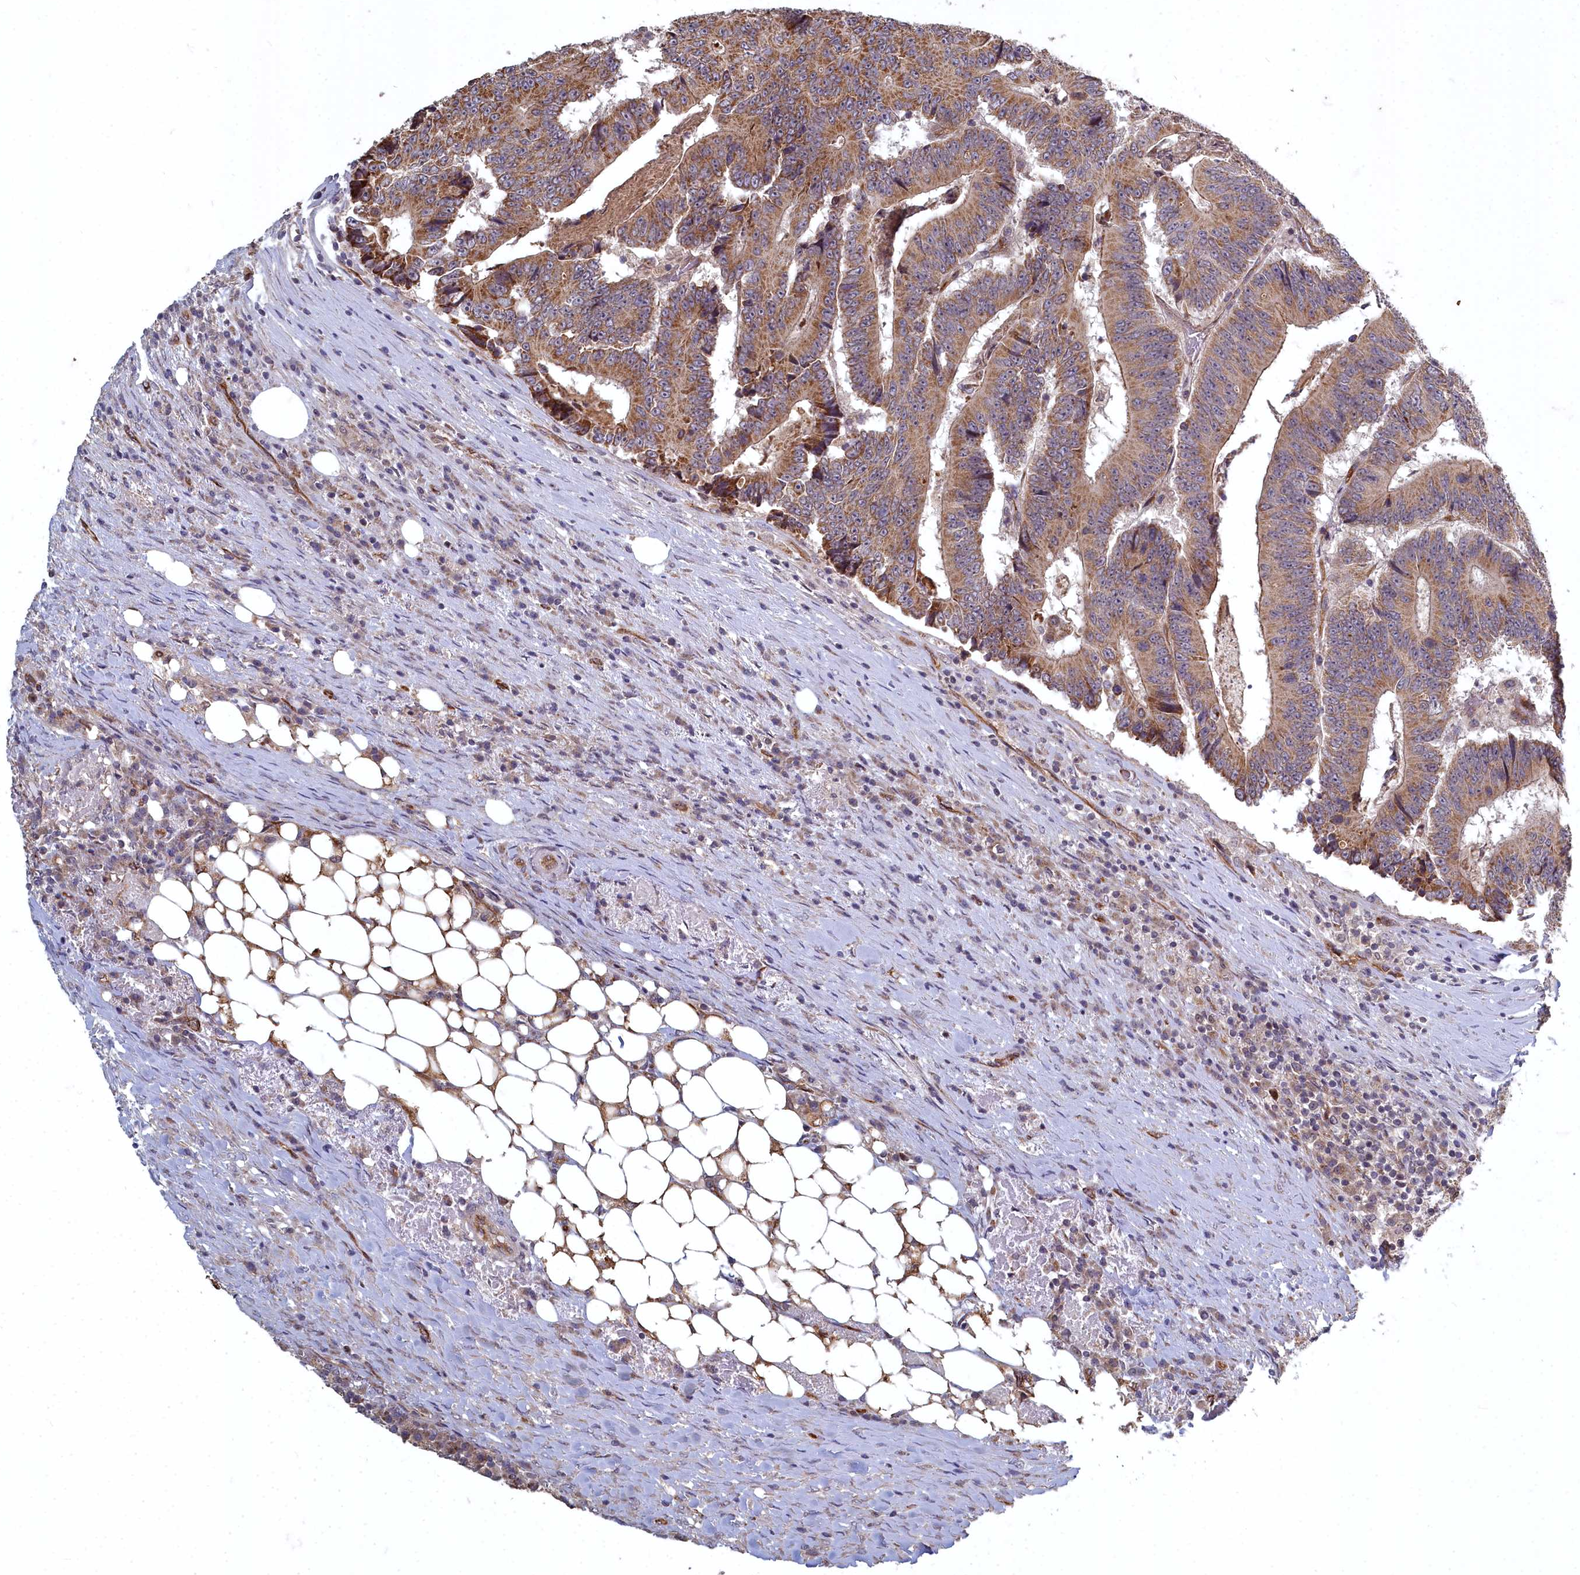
{"staining": {"intensity": "moderate", "quantity": ">75%", "location": "cytoplasmic/membranous"}, "tissue": "colorectal cancer", "cell_type": "Tumor cells", "image_type": "cancer", "snomed": [{"axis": "morphology", "description": "Adenocarcinoma, NOS"}, {"axis": "topography", "description": "Colon"}], "caption": "Immunohistochemistry (IHC) of colorectal cancer (adenocarcinoma) displays medium levels of moderate cytoplasmic/membranous positivity in approximately >75% of tumor cells.", "gene": "TSPYL4", "patient": {"sex": "male", "age": 83}}